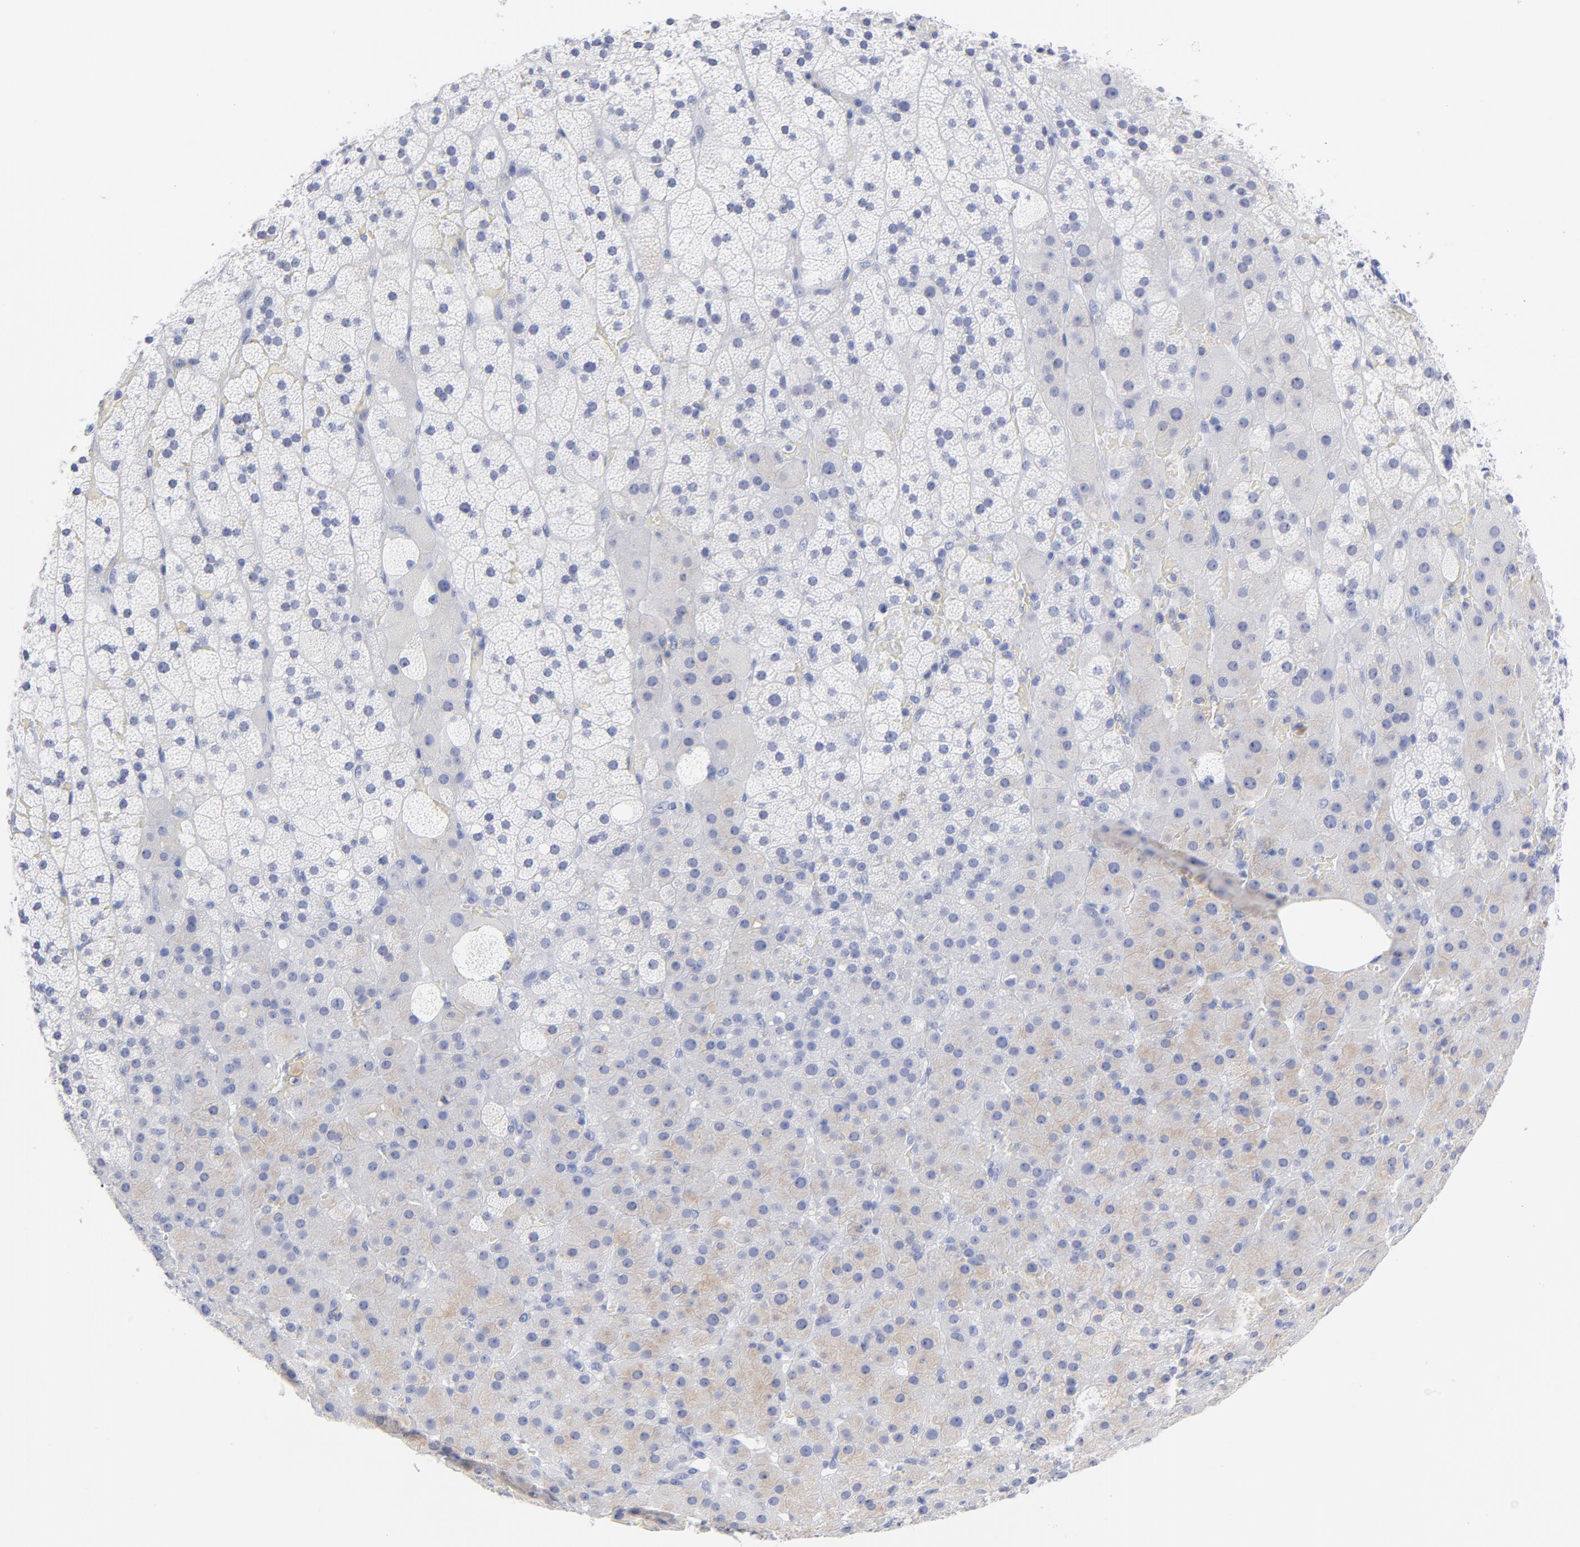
{"staining": {"intensity": "negative", "quantity": "none", "location": "none"}, "tissue": "adrenal gland", "cell_type": "Glandular cells", "image_type": "normal", "snomed": [{"axis": "morphology", "description": "Normal tissue, NOS"}, {"axis": "topography", "description": "Adrenal gland"}], "caption": "An image of adrenal gland stained for a protein demonstrates no brown staining in glandular cells.", "gene": "ACY1", "patient": {"sex": "male", "age": 35}}